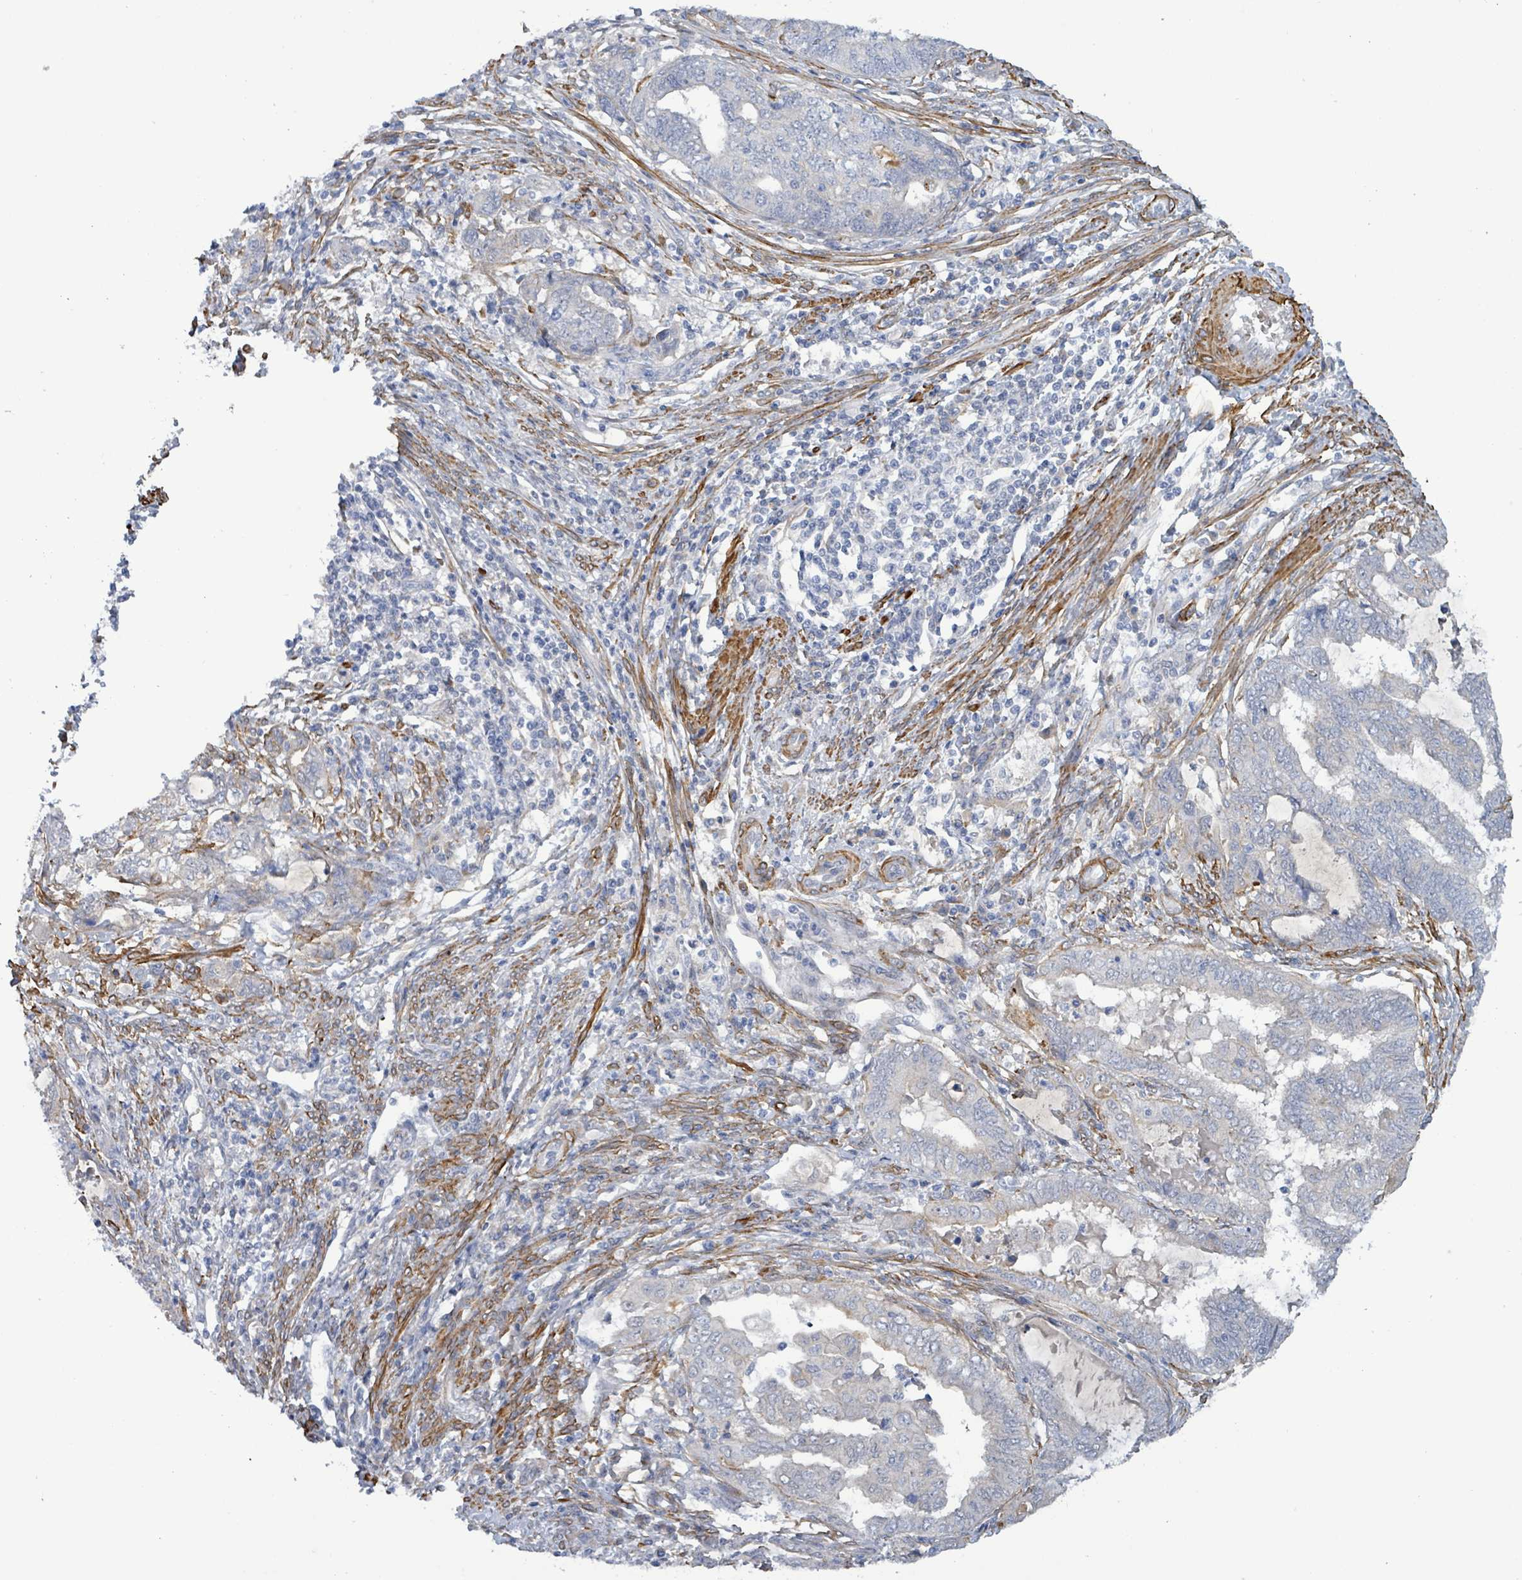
{"staining": {"intensity": "negative", "quantity": "none", "location": "none"}, "tissue": "endometrial cancer", "cell_type": "Tumor cells", "image_type": "cancer", "snomed": [{"axis": "morphology", "description": "Adenocarcinoma, NOS"}, {"axis": "topography", "description": "Uterus"}, {"axis": "topography", "description": "Endometrium"}], "caption": "This is an immunohistochemistry (IHC) histopathology image of human endometrial adenocarcinoma. There is no expression in tumor cells.", "gene": "DMRTC1B", "patient": {"sex": "female", "age": 70}}